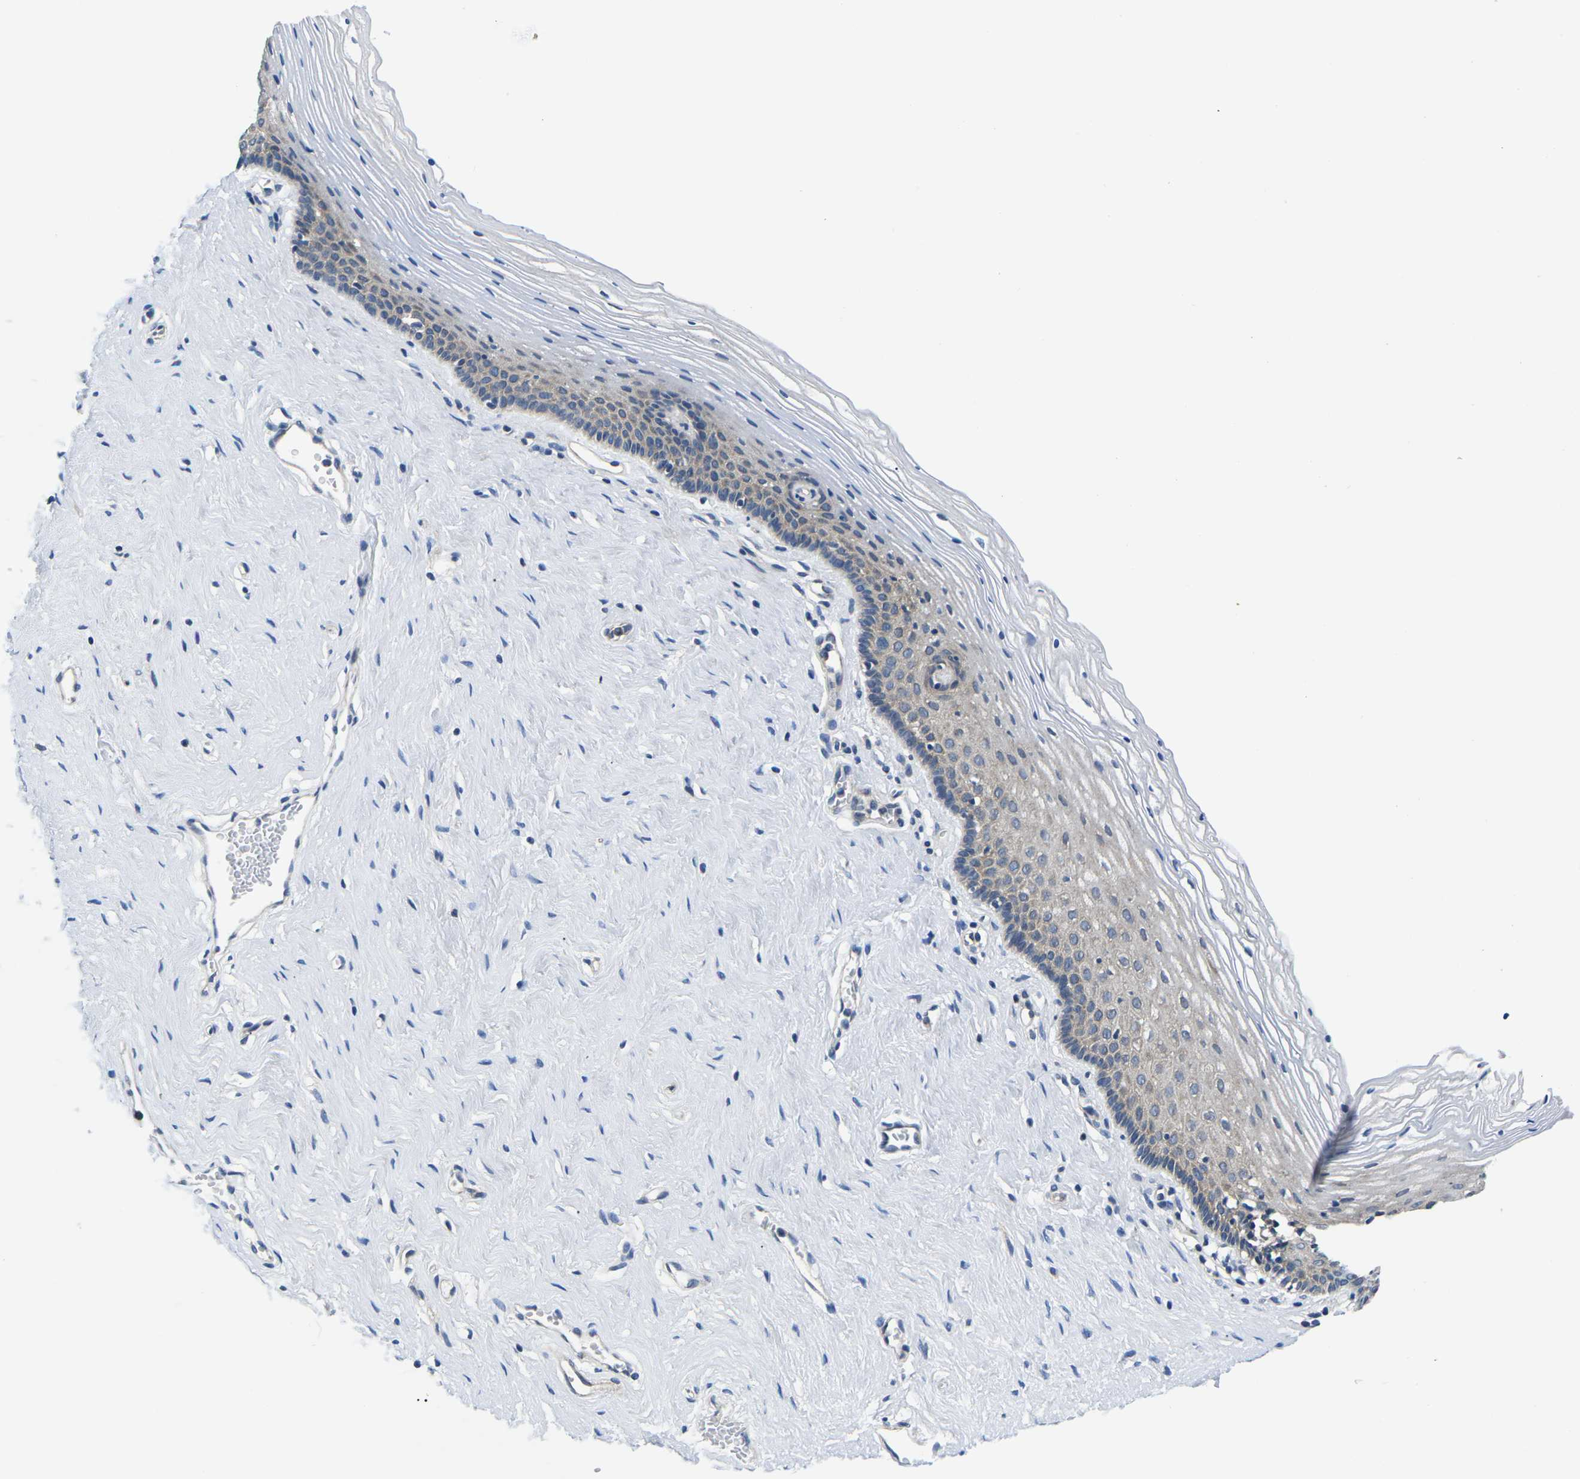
{"staining": {"intensity": "weak", "quantity": "<25%", "location": "cytoplasmic/membranous"}, "tissue": "vagina", "cell_type": "Squamous epithelial cells", "image_type": "normal", "snomed": [{"axis": "morphology", "description": "Normal tissue, NOS"}, {"axis": "topography", "description": "Vagina"}], "caption": "This is a image of immunohistochemistry staining of benign vagina, which shows no positivity in squamous epithelial cells.", "gene": "GSK3B", "patient": {"sex": "female", "age": 32}}